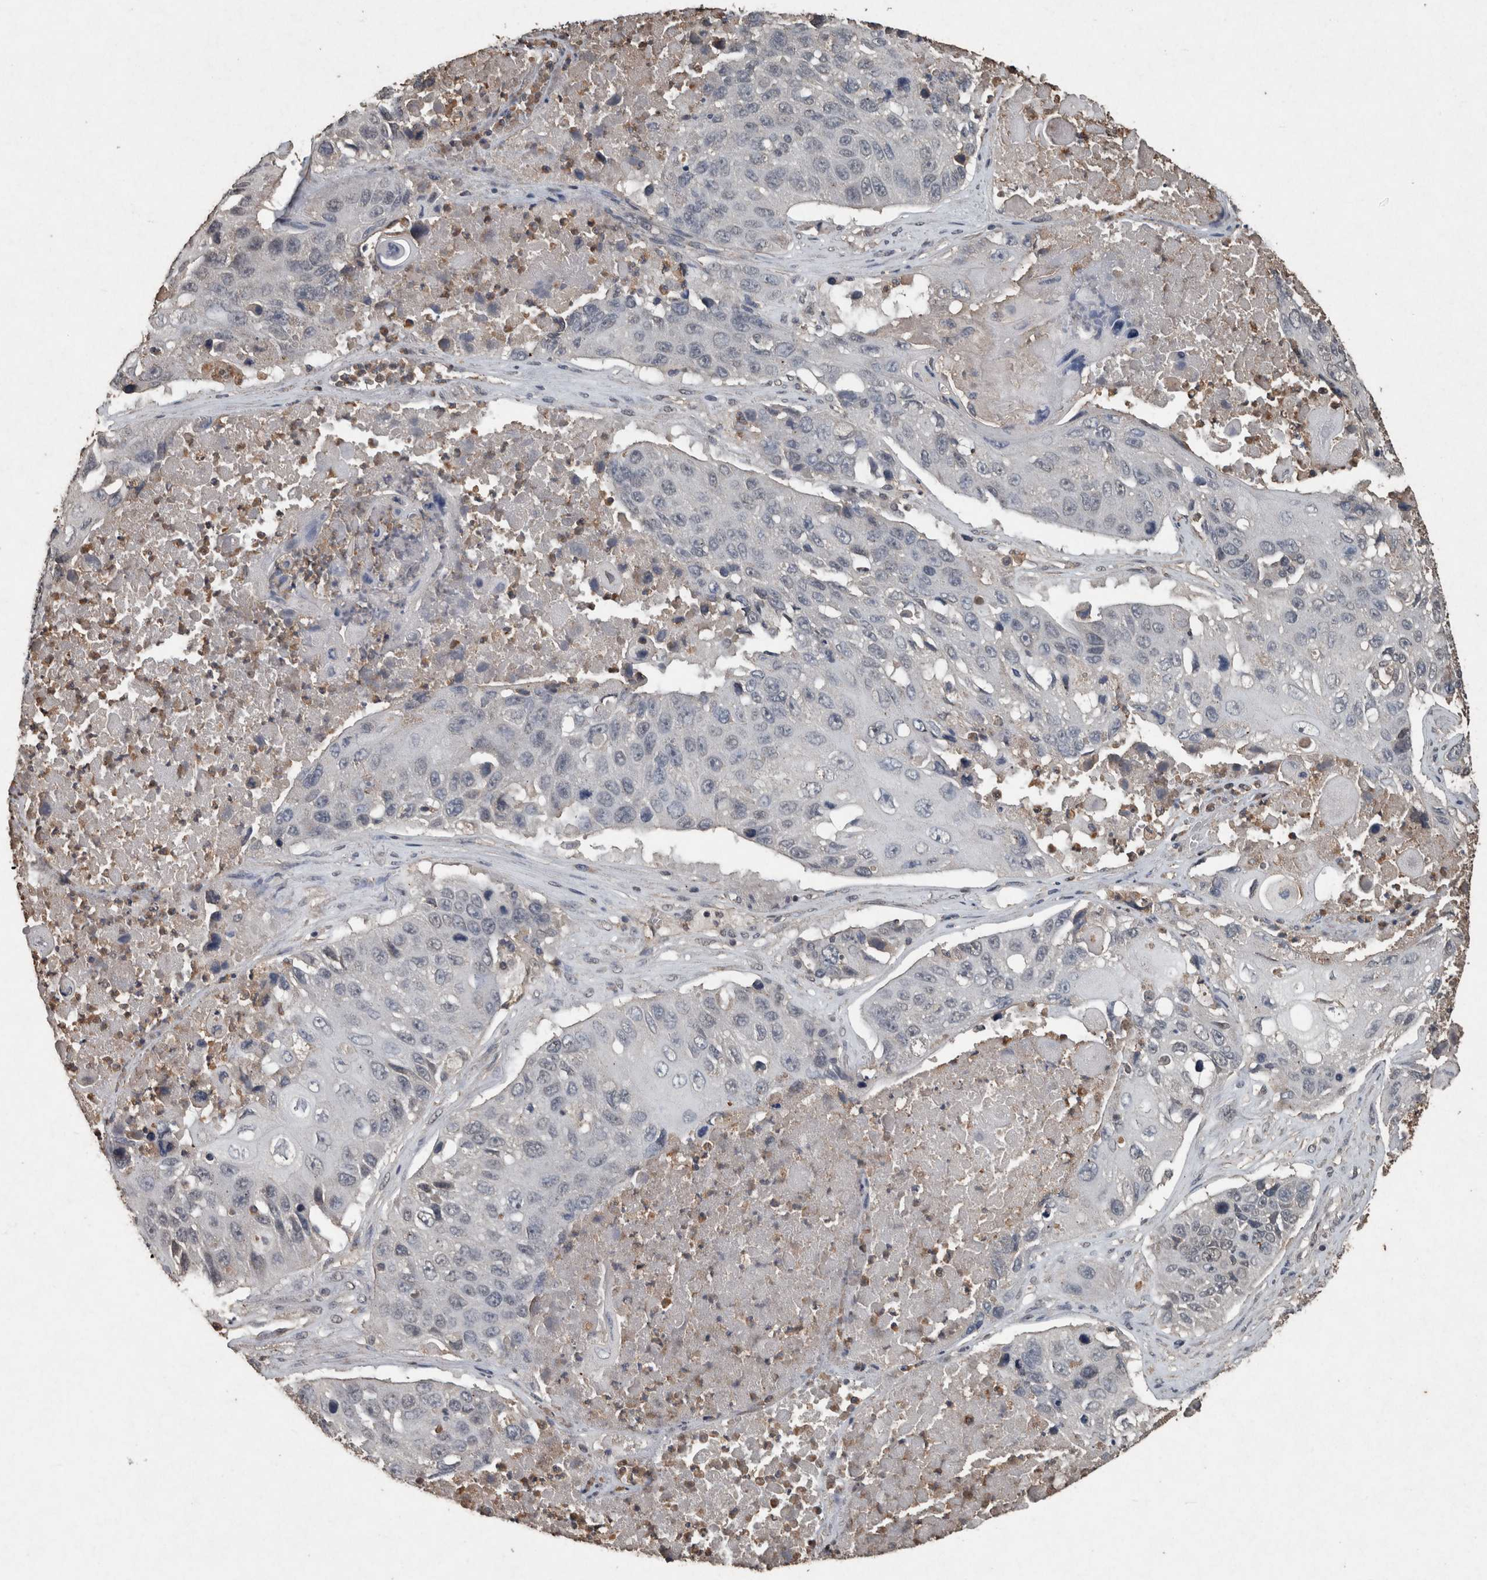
{"staining": {"intensity": "negative", "quantity": "none", "location": "none"}, "tissue": "lung cancer", "cell_type": "Tumor cells", "image_type": "cancer", "snomed": [{"axis": "morphology", "description": "Squamous cell carcinoma, NOS"}, {"axis": "topography", "description": "Lung"}], "caption": "IHC of lung squamous cell carcinoma reveals no expression in tumor cells. (Immunohistochemistry (ihc), brightfield microscopy, high magnification).", "gene": "FGFRL1", "patient": {"sex": "male", "age": 61}}